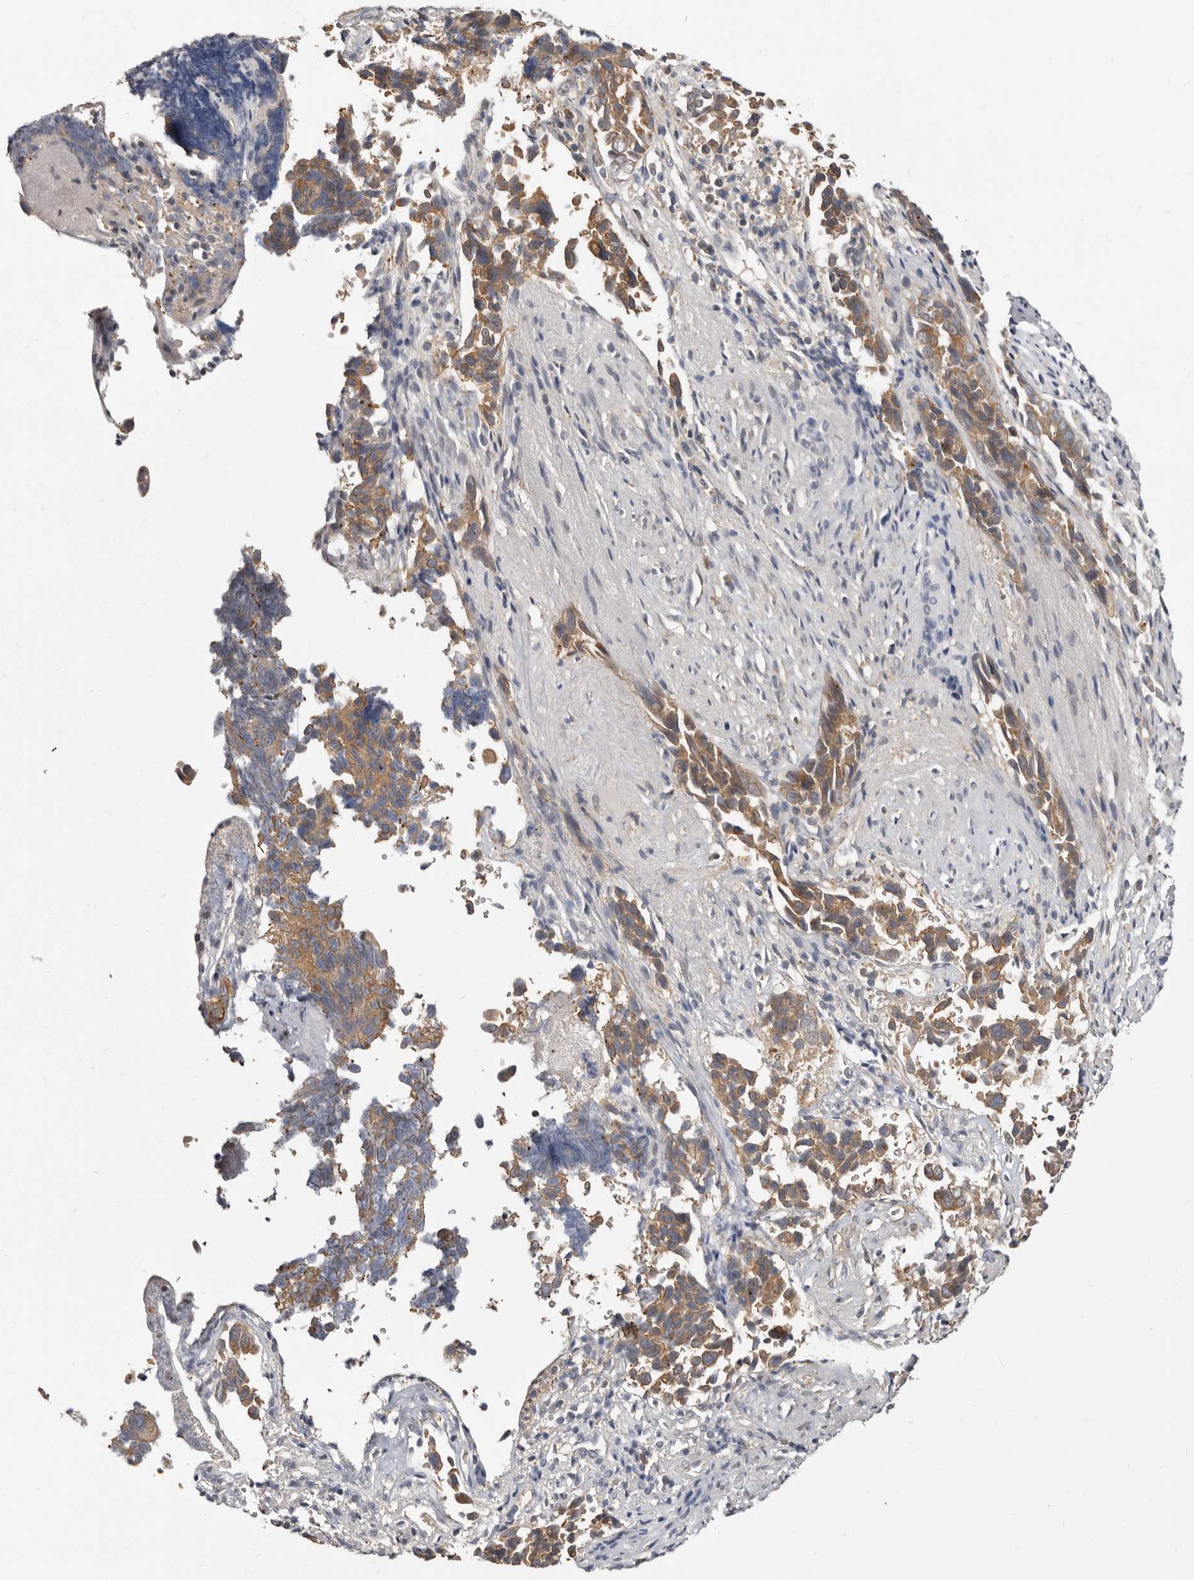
{"staining": {"intensity": "moderate", "quantity": ">75%", "location": "cytoplasmic/membranous"}, "tissue": "liver cancer", "cell_type": "Tumor cells", "image_type": "cancer", "snomed": [{"axis": "morphology", "description": "Cholangiocarcinoma"}, {"axis": "topography", "description": "Liver"}], "caption": "This is an image of immunohistochemistry (IHC) staining of cholangiocarcinoma (liver), which shows moderate staining in the cytoplasmic/membranous of tumor cells.", "gene": "TC2N", "patient": {"sex": "female", "age": 79}}